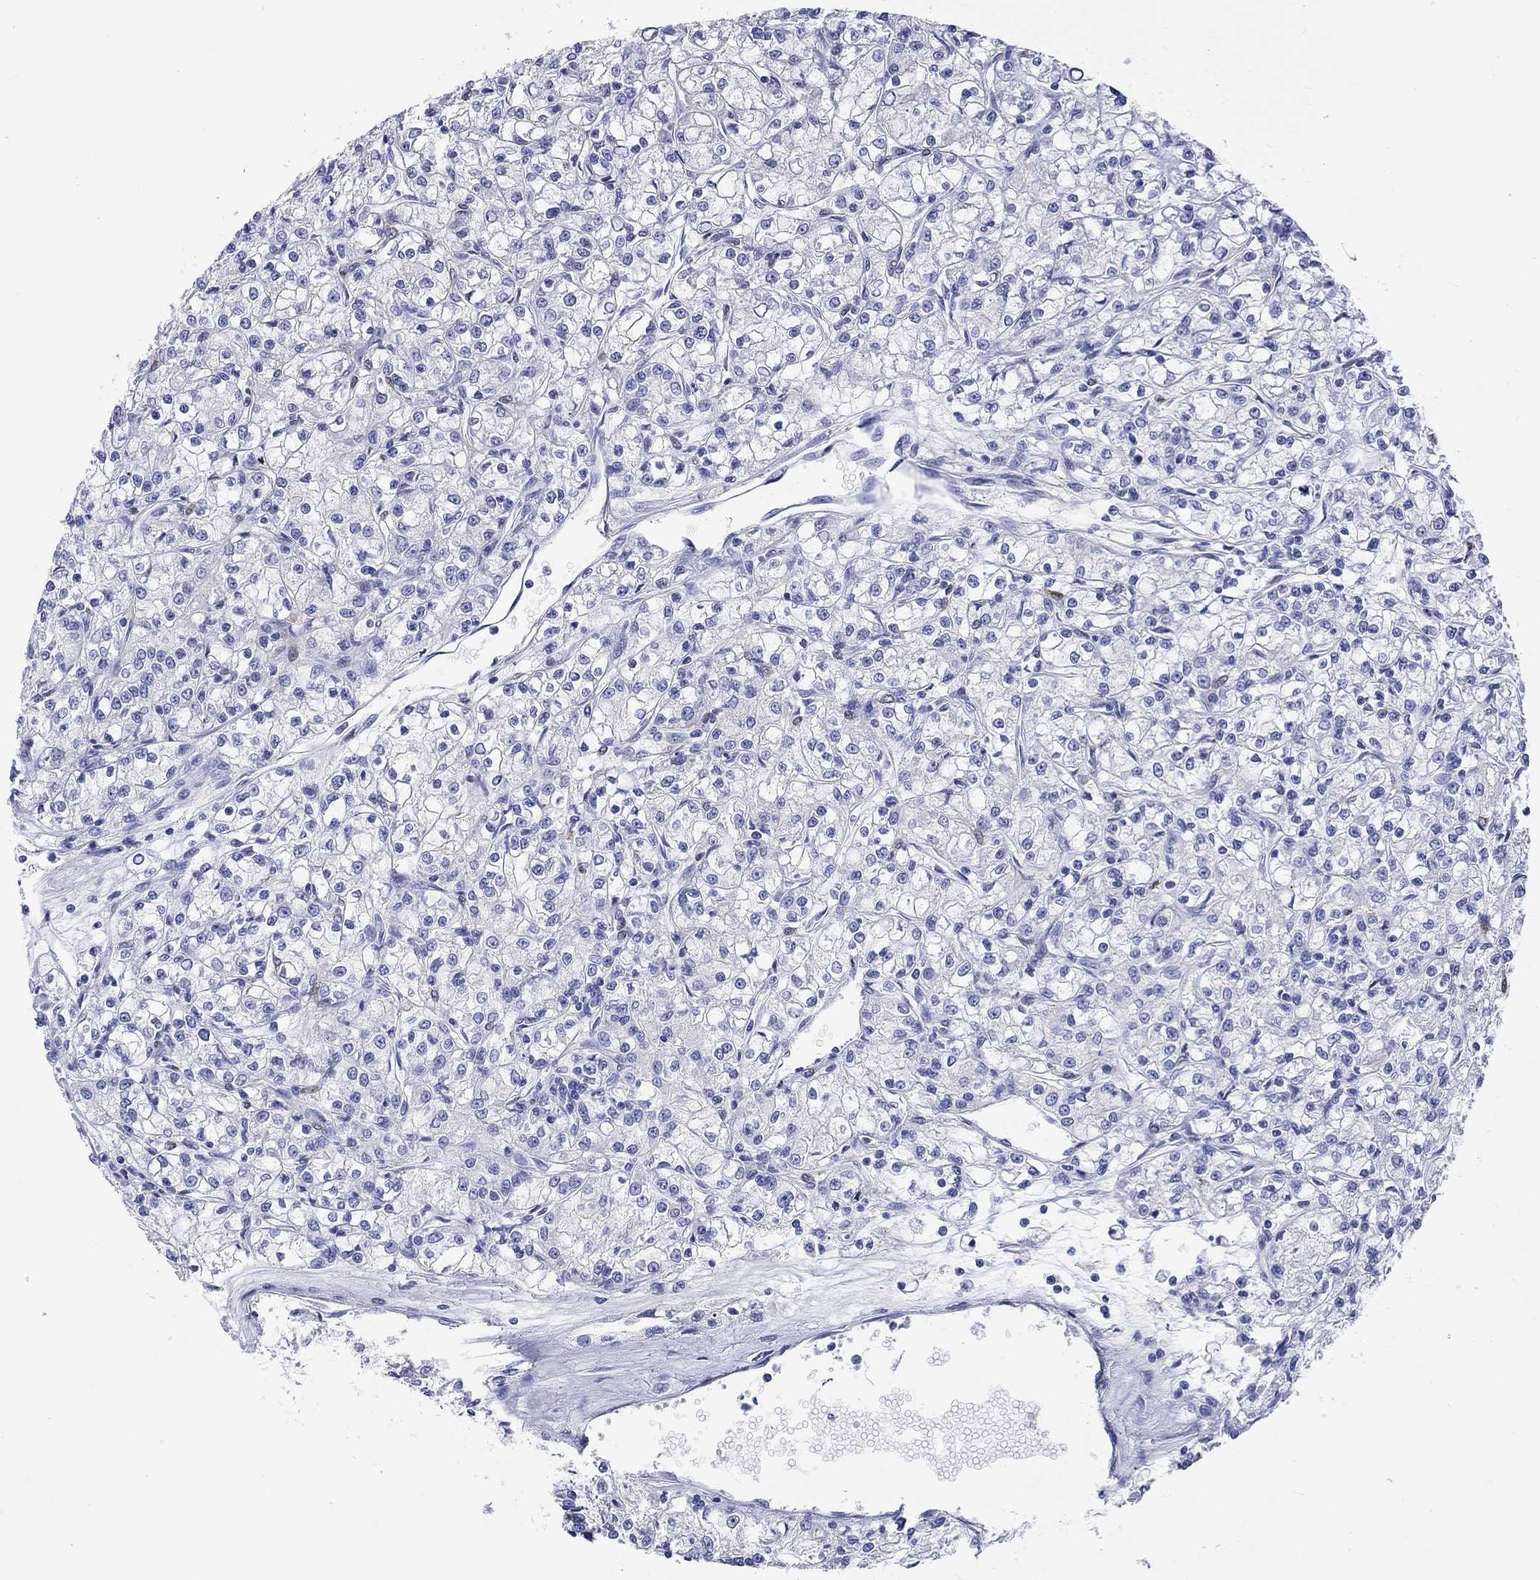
{"staining": {"intensity": "negative", "quantity": "none", "location": "none"}, "tissue": "renal cancer", "cell_type": "Tumor cells", "image_type": "cancer", "snomed": [{"axis": "morphology", "description": "Adenocarcinoma, NOS"}, {"axis": "topography", "description": "Kidney"}], "caption": "The micrograph reveals no significant expression in tumor cells of renal cancer.", "gene": "MSI1", "patient": {"sex": "female", "age": 59}}